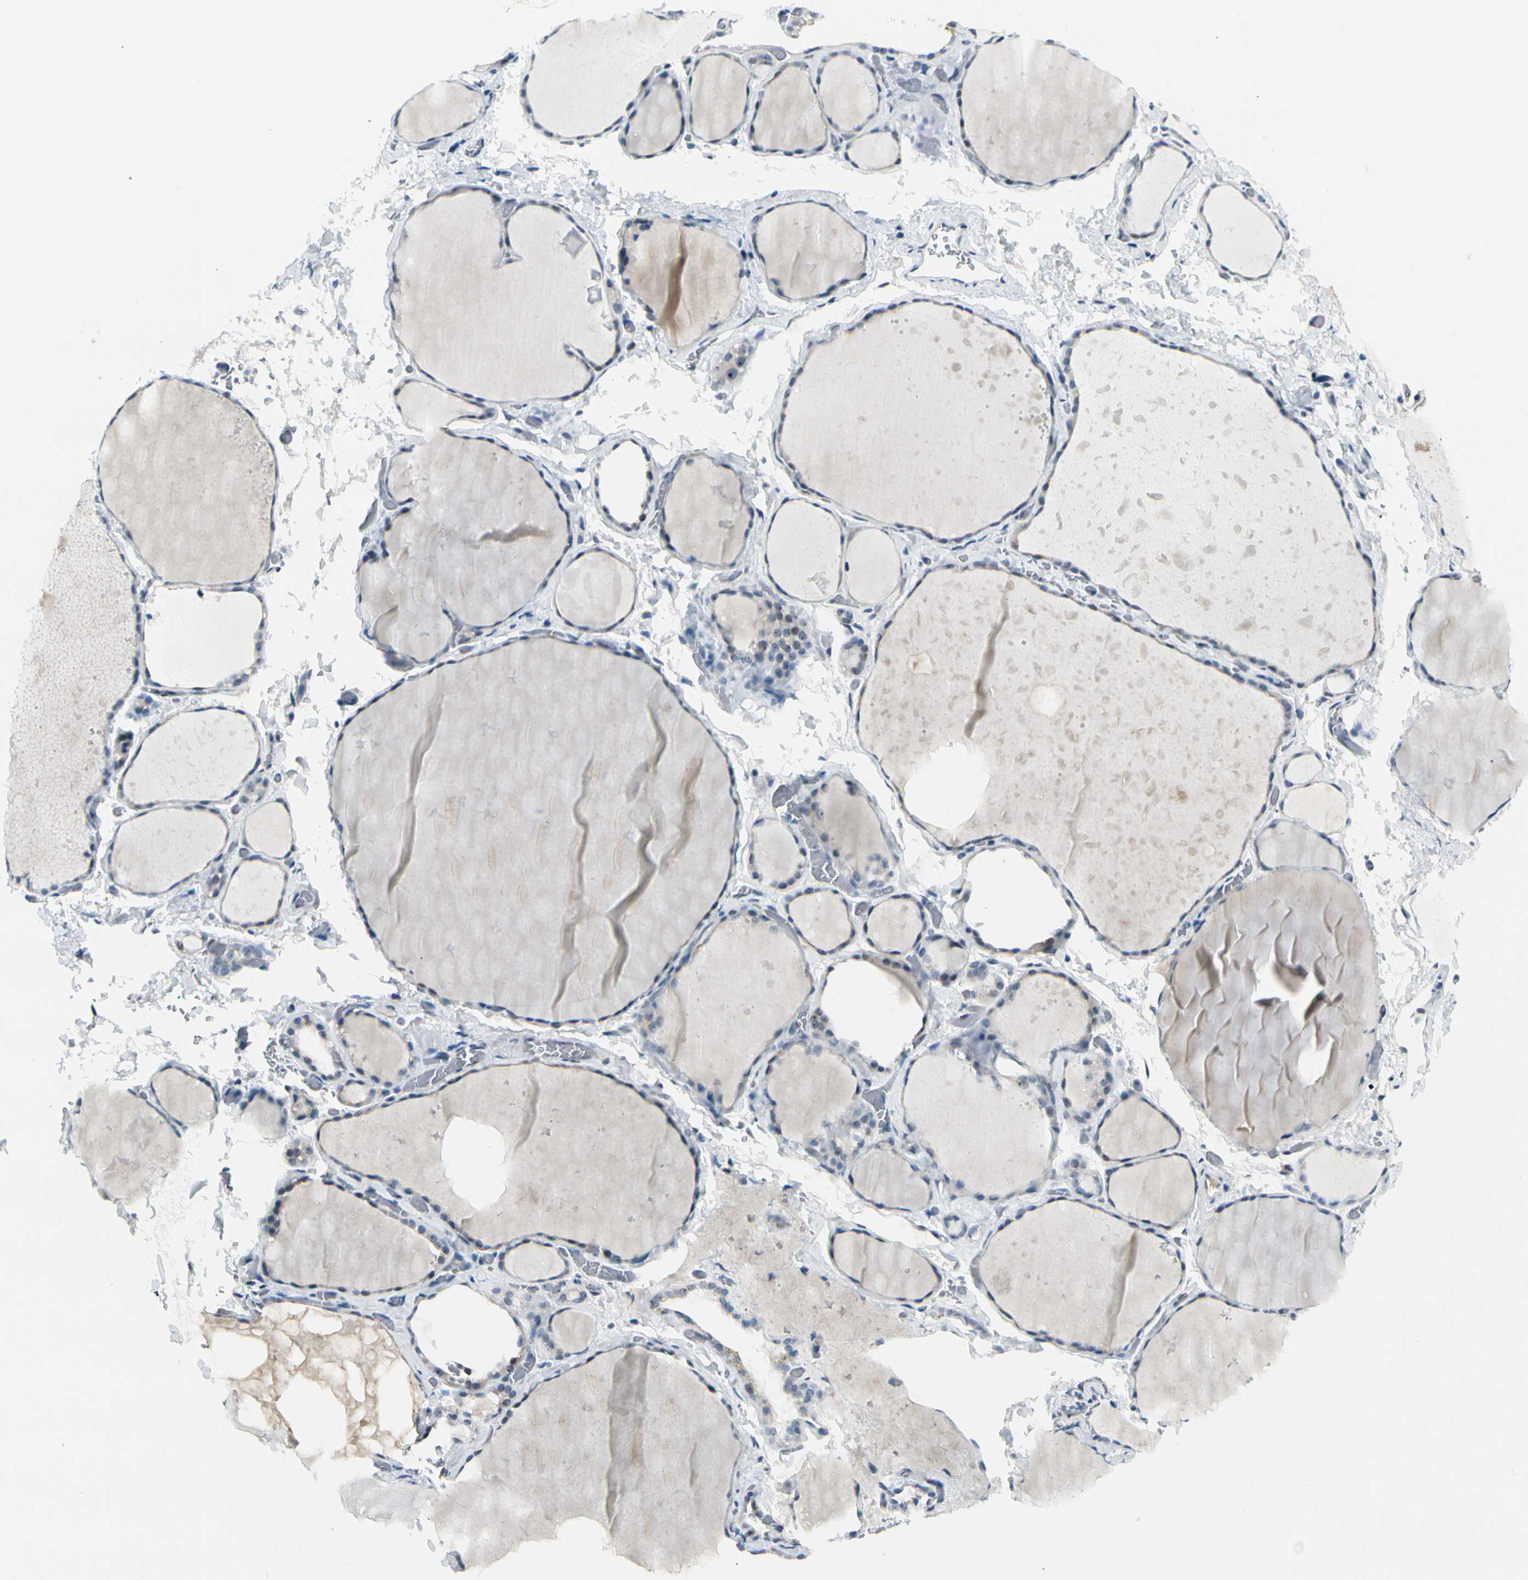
{"staining": {"intensity": "negative", "quantity": "none", "location": "none"}, "tissue": "thyroid gland", "cell_type": "Glandular cells", "image_type": "normal", "snomed": [{"axis": "morphology", "description": "Normal tissue, NOS"}, {"axis": "topography", "description": "Thyroid gland"}], "caption": "The photomicrograph shows no significant expression in glandular cells of thyroid gland. (Brightfield microscopy of DAB immunohistochemistry (IHC) at high magnification).", "gene": "ZSCAN1", "patient": {"sex": "male", "age": 76}}